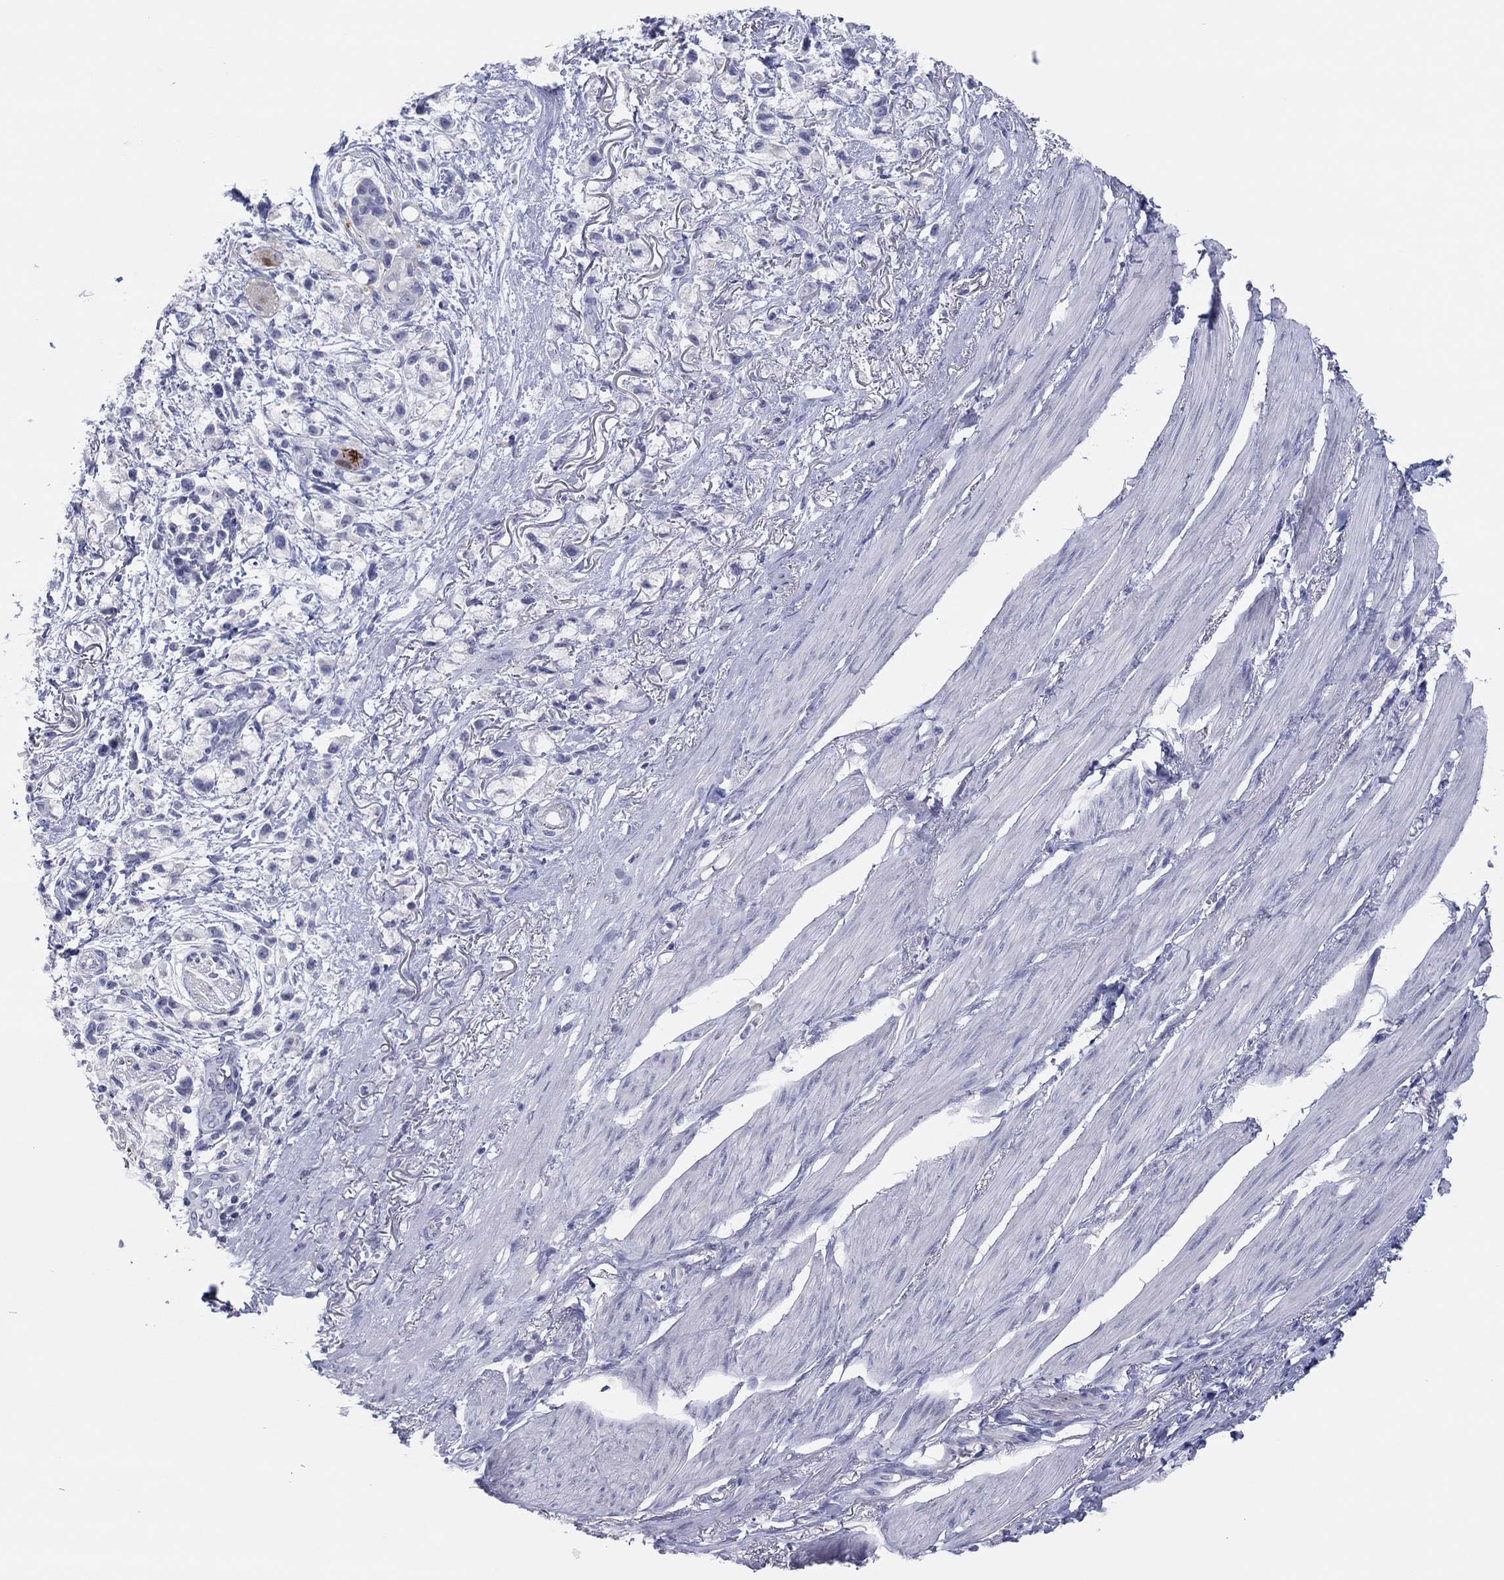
{"staining": {"intensity": "negative", "quantity": "none", "location": "none"}, "tissue": "stomach cancer", "cell_type": "Tumor cells", "image_type": "cancer", "snomed": [{"axis": "morphology", "description": "Adenocarcinoma, NOS"}, {"axis": "topography", "description": "Stomach"}], "caption": "Human stomach cancer stained for a protein using immunohistochemistry shows no expression in tumor cells.", "gene": "CPNE6", "patient": {"sex": "female", "age": 81}}